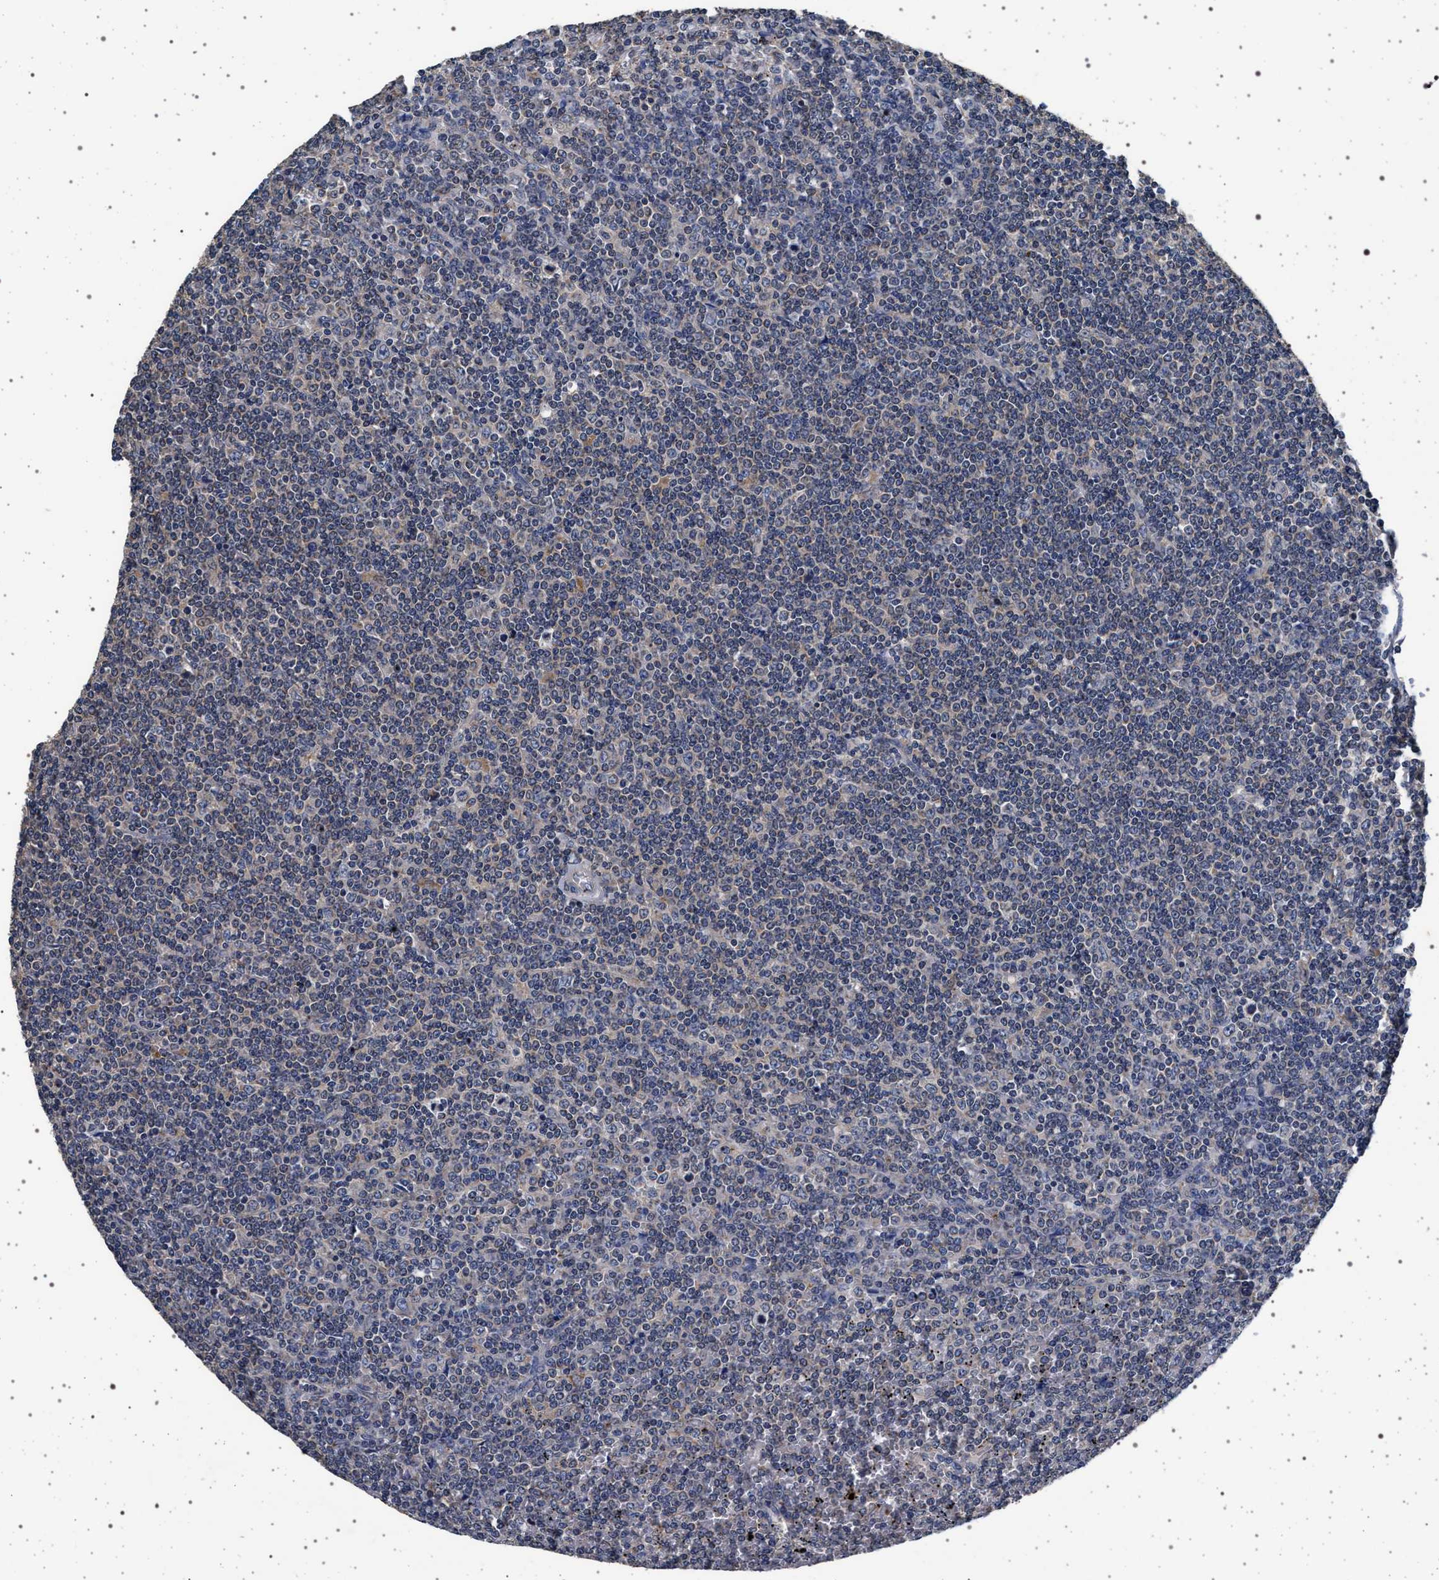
{"staining": {"intensity": "negative", "quantity": "none", "location": "none"}, "tissue": "lymphoma", "cell_type": "Tumor cells", "image_type": "cancer", "snomed": [{"axis": "morphology", "description": "Malignant lymphoma, non-Hodgkin's type, Low grade"}, {"axis": "topography", "description": "Spleen"}], "caption": "Histopathology image shows no significant protein positivity in tumor cells of lymphoma.", "gene": "MAP3K2", "patient": {"sex": "female", "age": 19}}